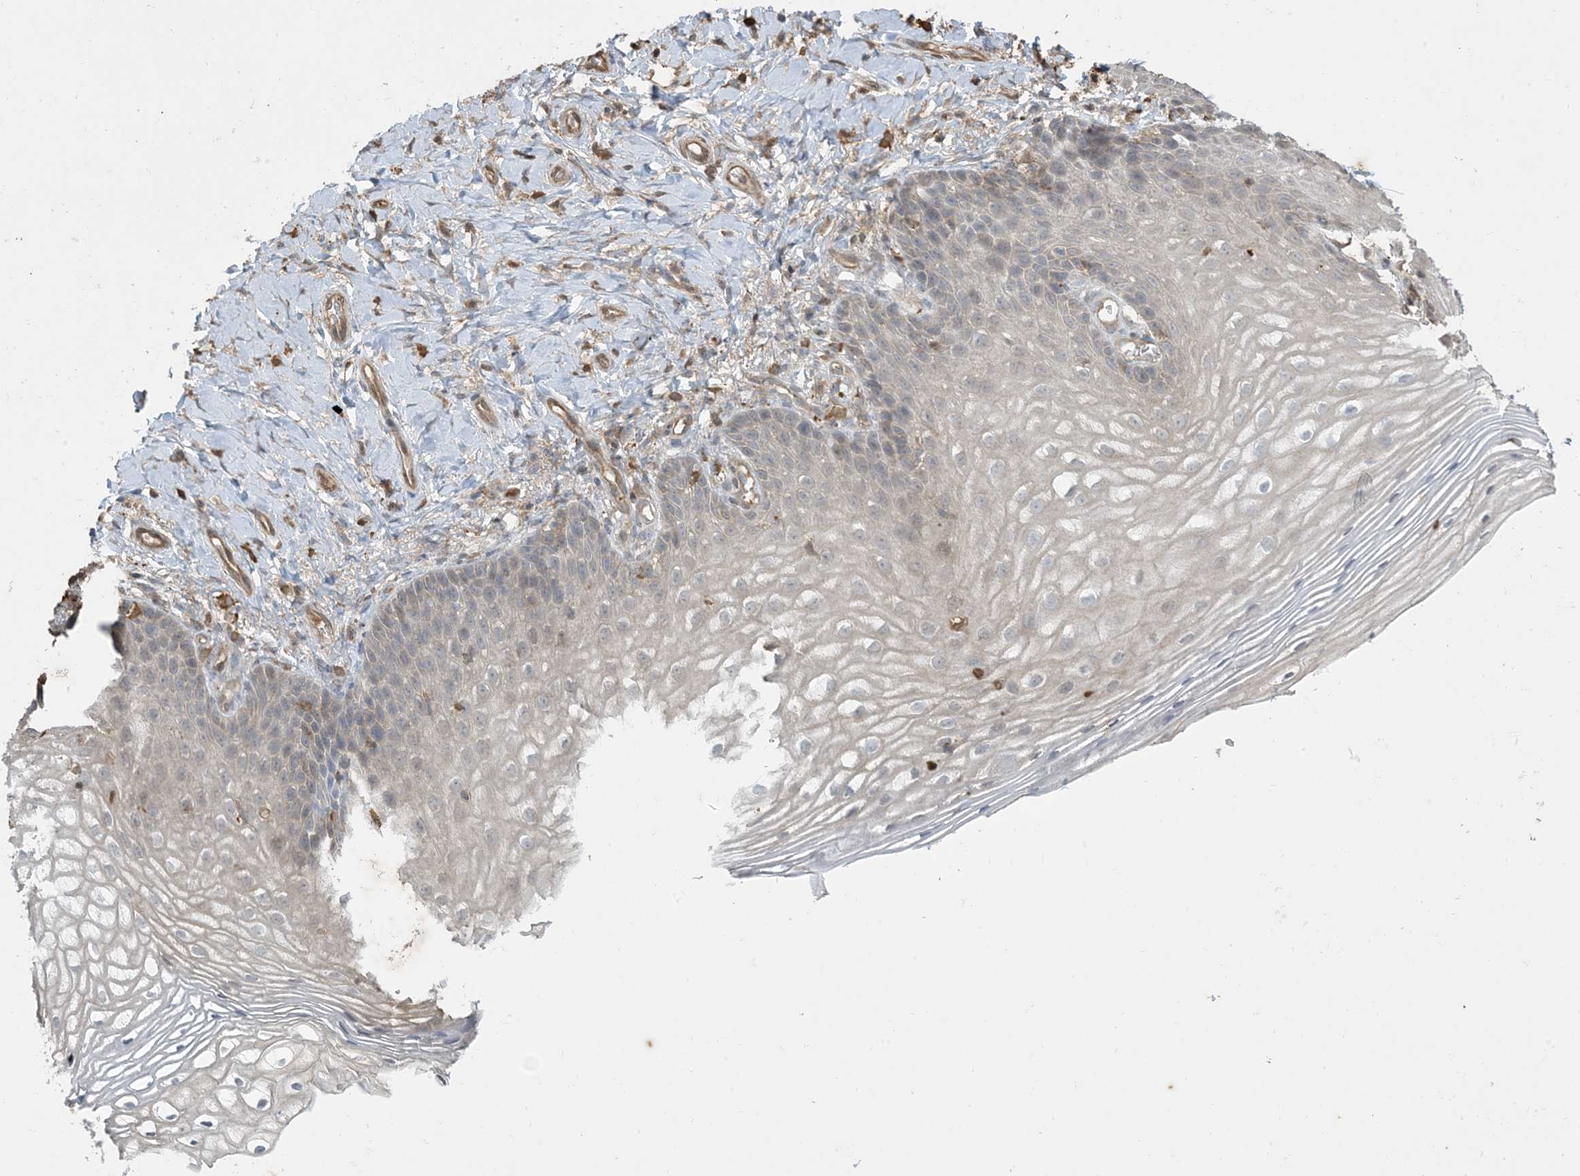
{"staining": {"intensity": "negative", "quantity": "none", "location": "none"}, "tissue": "vagina", "cell_type": "Squamous epithelial cells", "image_type": "normal", "snomed": [{"axis": "morphology", "description": "Normal tissue, NOS"}, {"axis": "topography", "description": "Vagina"}], "caption": "This is an immunohistochemistry histopathology image of normal human vagina. There is no expression in squamous epithelial cells.", "gene": "TMSB4X", "patient": {"sex": "female", "age": 60}}